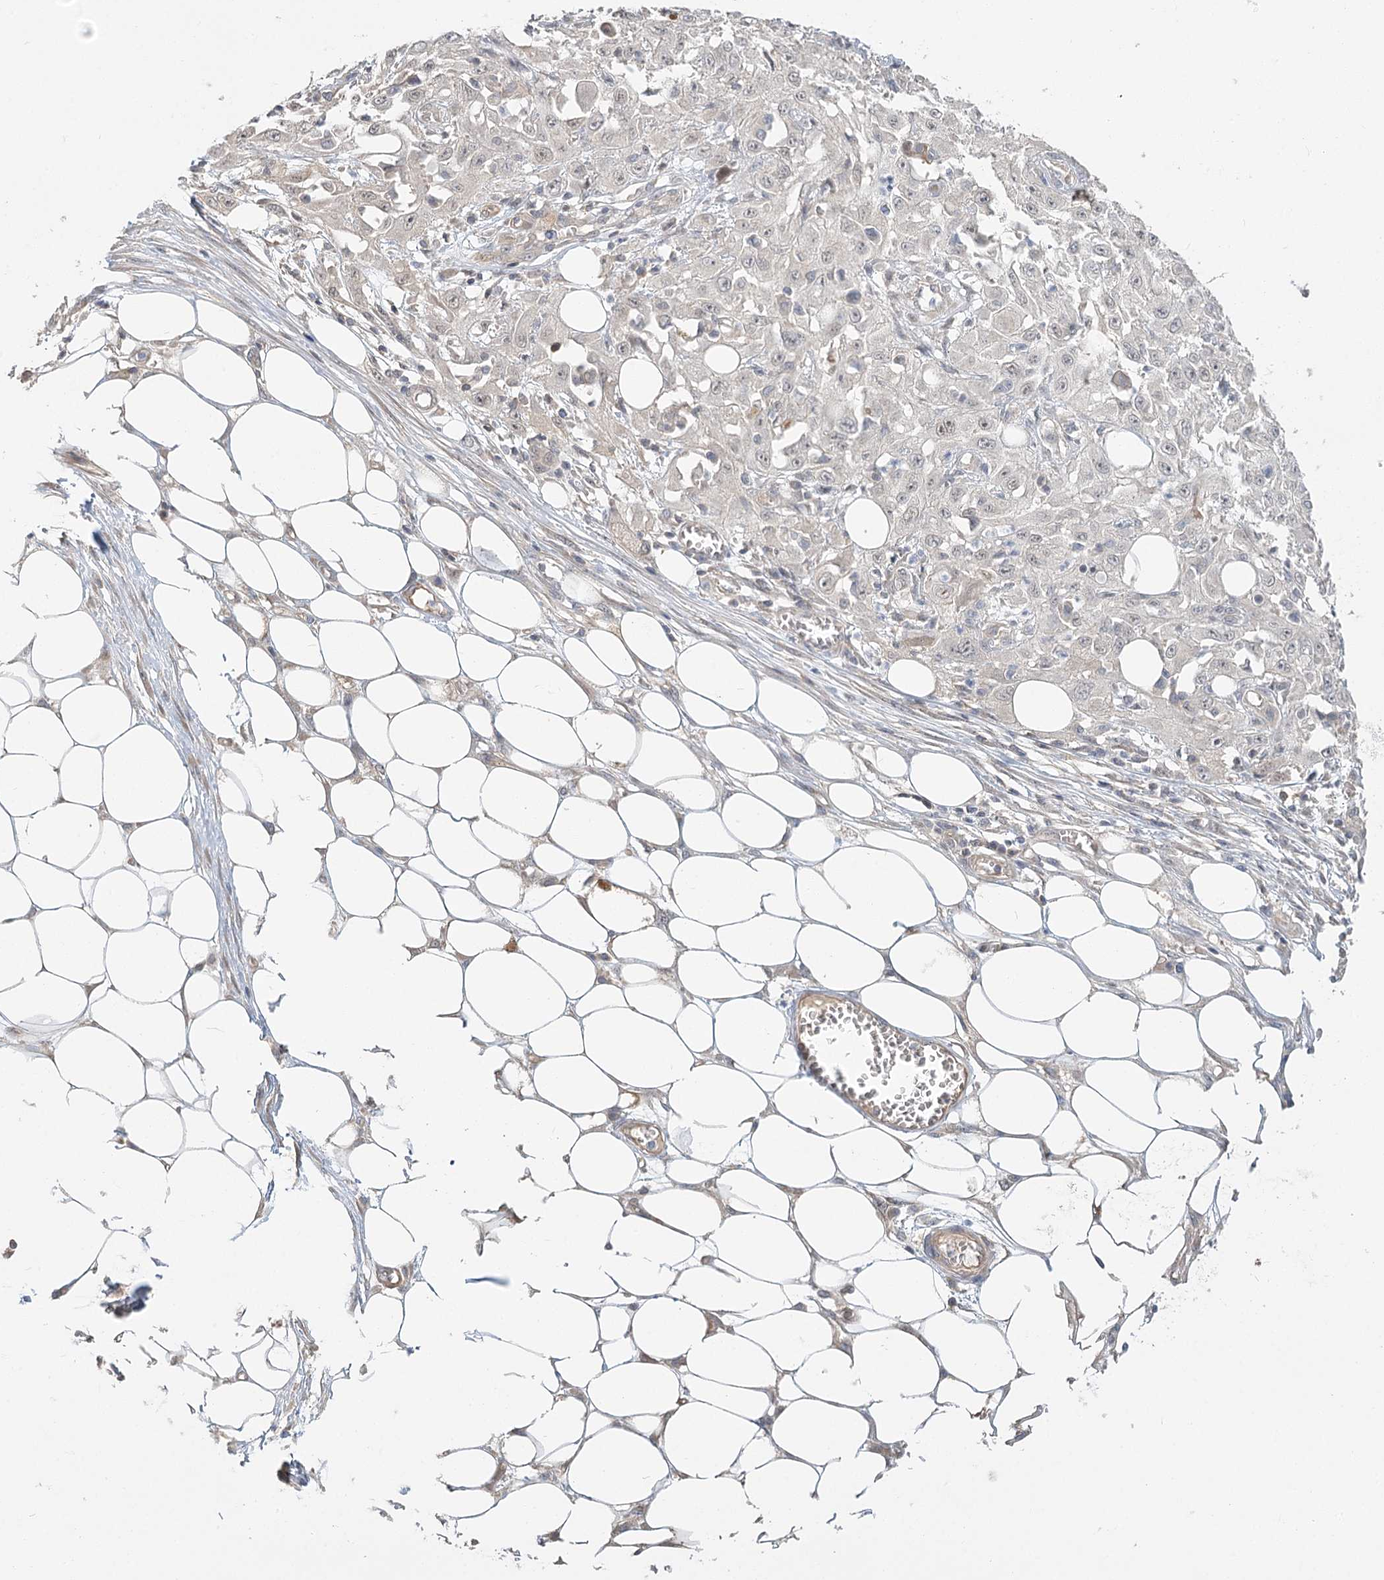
{"staining": {"intensity": "negative", "quantity": "none", "location": "none"}, "tissue": "skin cancer", "cell_type": "Tumor cells", "image_type": "cancer", "snomed": [{"axis": "morphology", "description": "Squamous cell carcinoma, NOS"}, {"axis": "morphology", "description": "Squamous cell carcinoma, metastatic, NOS"}, {"axis": "topography", "description": "Skin"}, {"axis": "topography", "description": "Lymph node"}], "caption": "Immunohistochemistry image of neoplastic tissue: skin metastatic squamous cell carcinoma stained with DAB exhibits no significant protein positivity in tumor cells. (DAB IHC with hematoxylin counter stain).", "gene": "GUCY2C", "patient": {"sex": "male", "age": 75}}